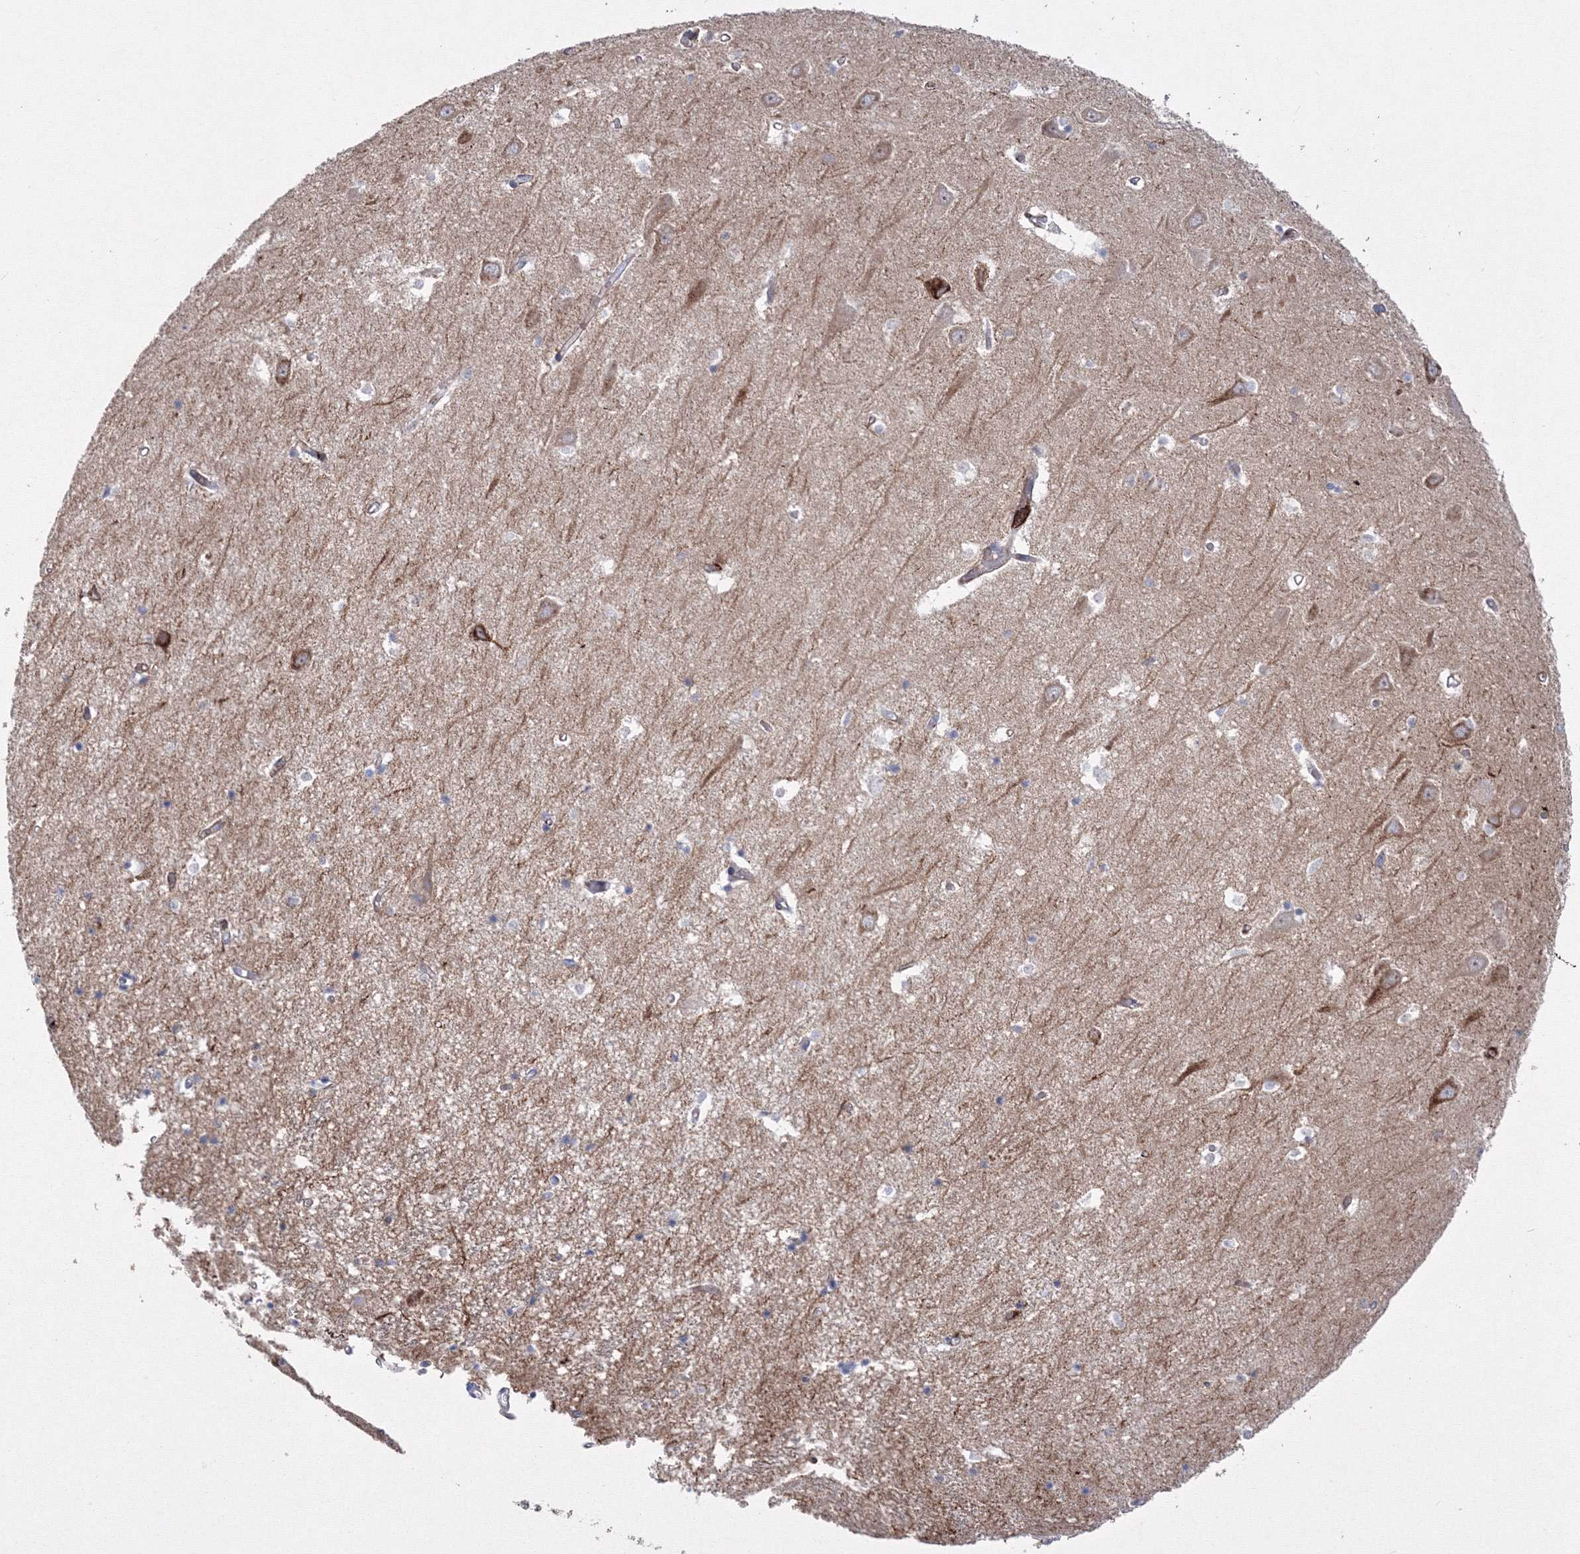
{"staining": {"intensity": "negative", "quantity": "none", "location": "none"}, "tissue": "hippocampus", "cell_type": "Glial cells", "image_type": "normal", "snomed": [{"axis": "morphology", "description": "Normal tissue, NOS"}, {"axis": "topography", "description": "Hippocampus"}], "caption": "The micrograph exhibits no significant staining in glial cells of hippocampus.", "gene": "GPR82", "patient": {"sex": "male", "age": 70}}